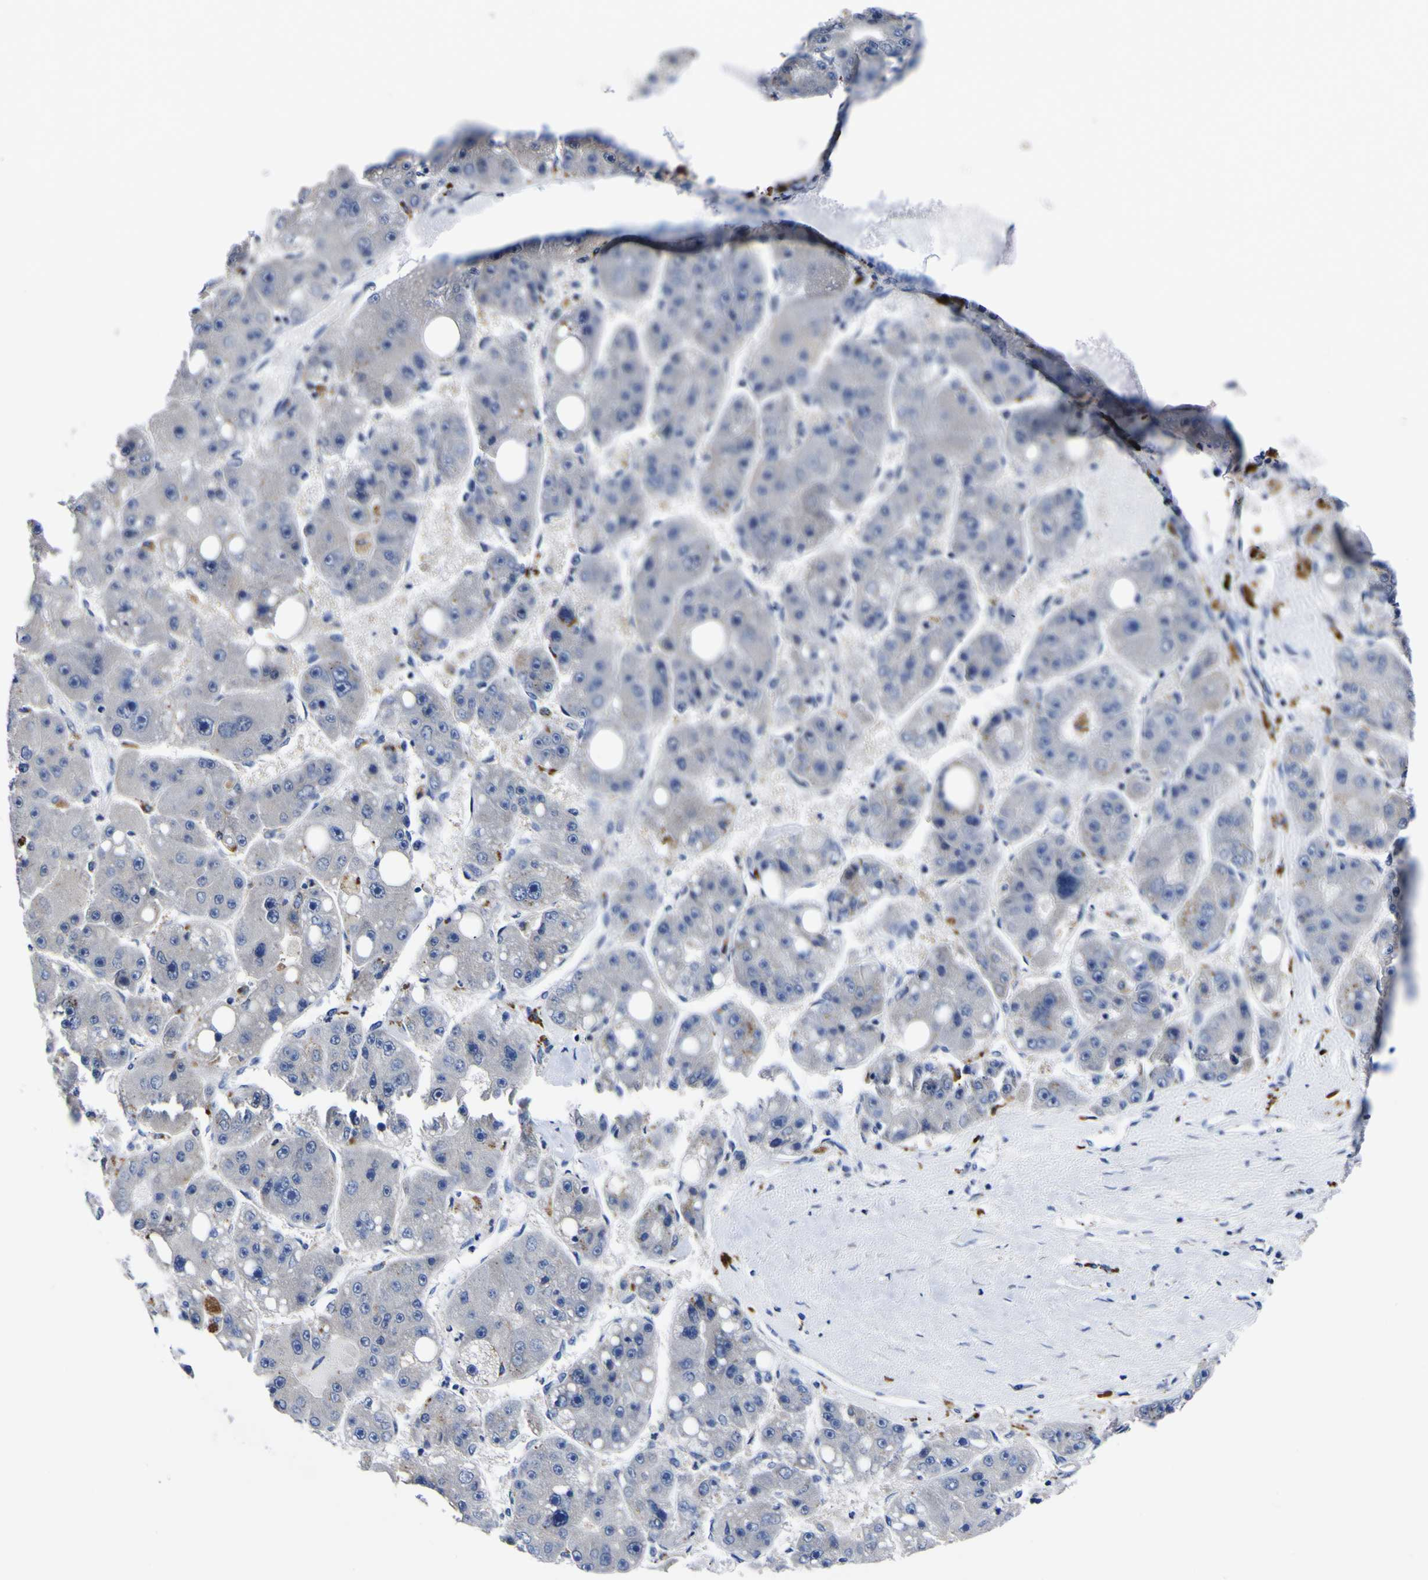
{"staining": {"intensity": "negative", "quantity": "none", "location": "none"}, "tissue": "liver cancer", "cell_type": "Tumor cells", "image_type": "cancer", "snomed": [{"axis": "morphology", "description": "Carcinoma, Hepatocellular, NOS"}, {"axis": "topography", "description": "Liver"}], "caption": "Human liver cancer stained for a protein using immunohistochemistry (IHC) displays no expression in tumor cells.", "gene": "IGFLR1", "patient": {"sex": "female", "age": 61}}